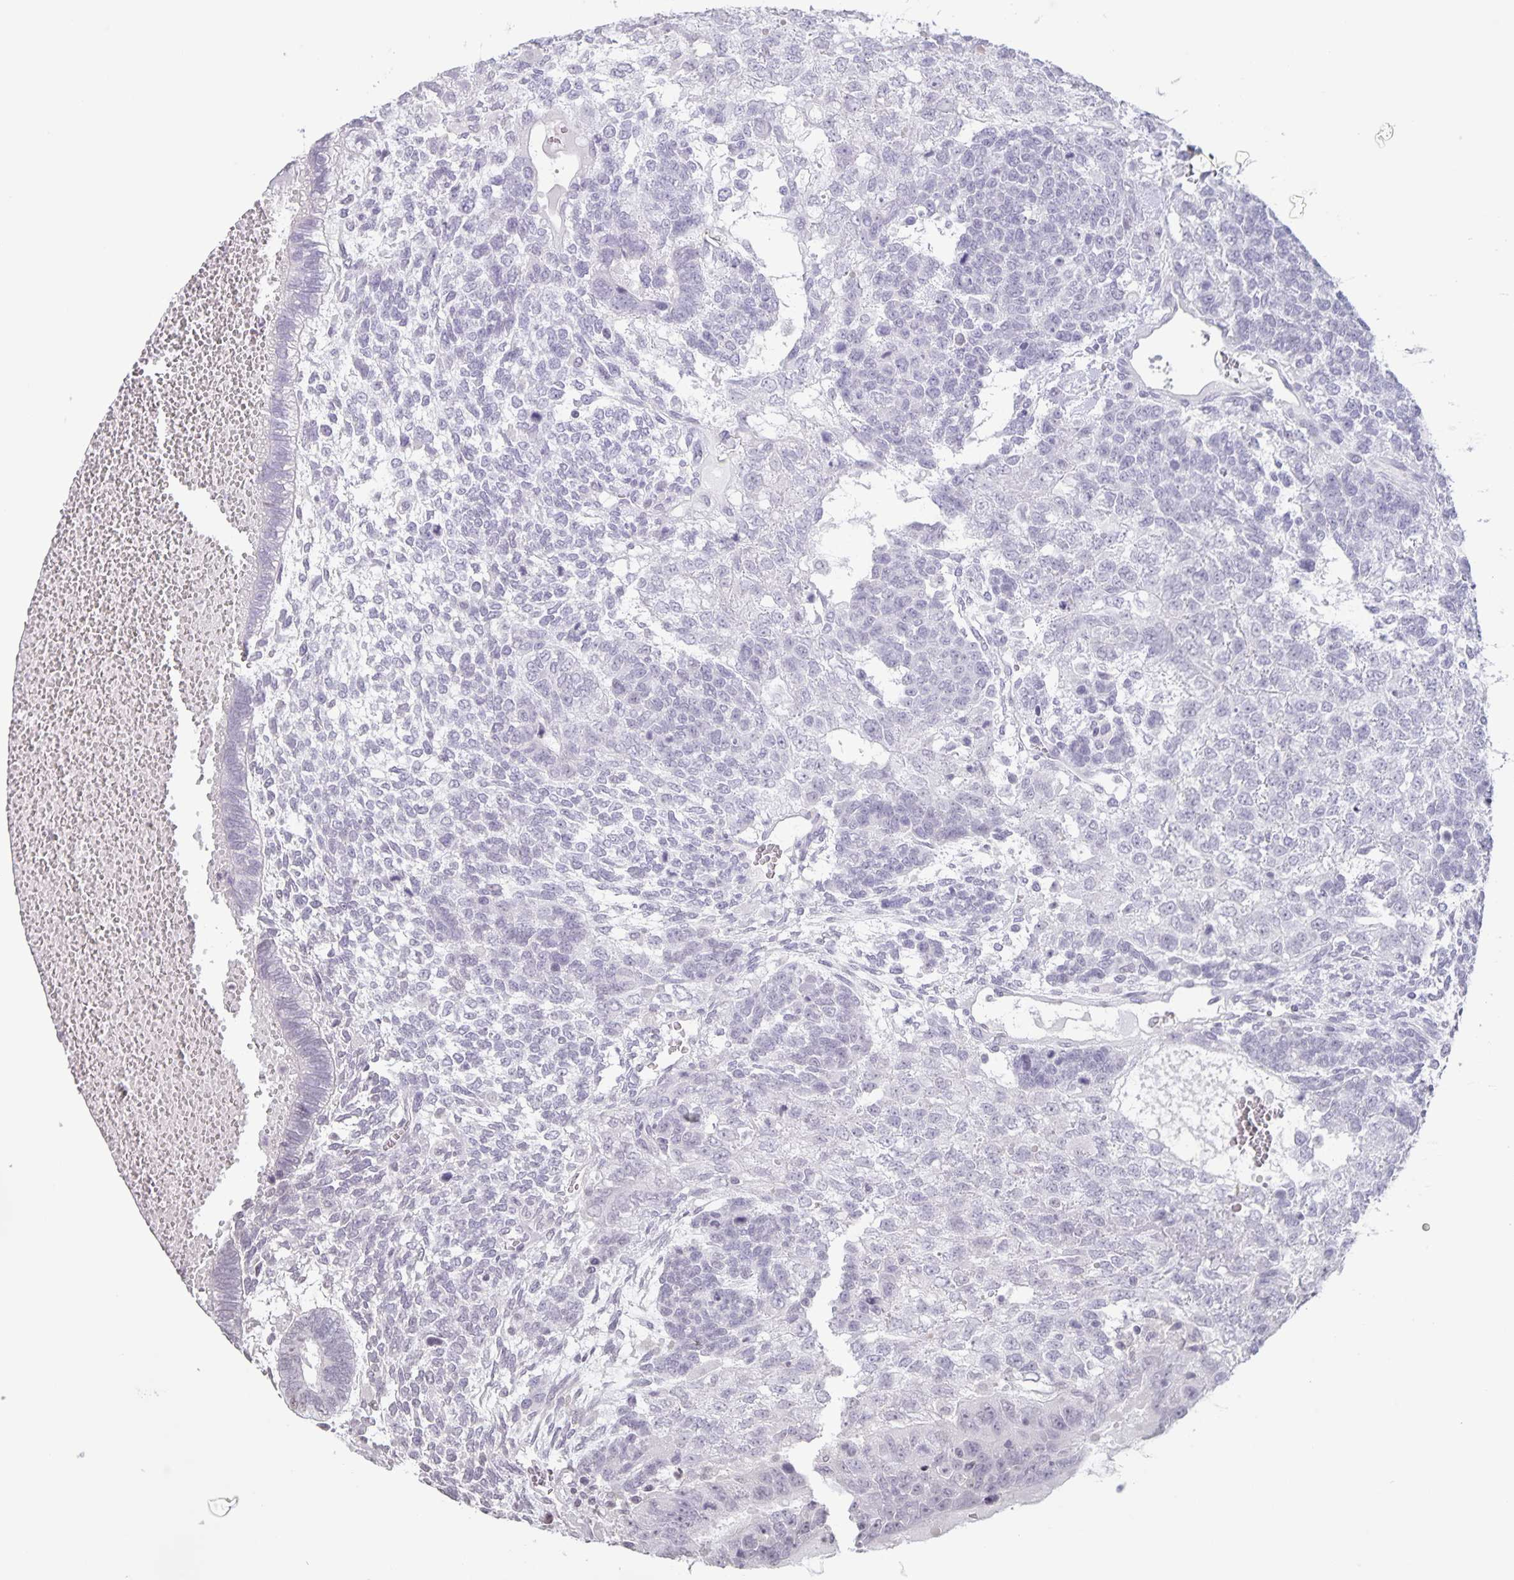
{"staining": {"intensity": "negative", "quantity": "none", "location": "none"}, "tissue": "testis cancer", "cell_type": "Tumor cells", "image_type": "cancer", "snomed": [{"axis": "morphology", "description": "Normal tissue, NOS"}, {"axis": "morphology", "description": "Carcinoma, Embryonal, NOS"}, {"axis": "topography", "description": "Testis"}, {"axis": "topography", "description": "Epididymis"}], "caption": "Tumor cells are negative for protein expression in human testis cancer.", "gene": "AQP4", "patient": {"sex": "male", "age": 23}}